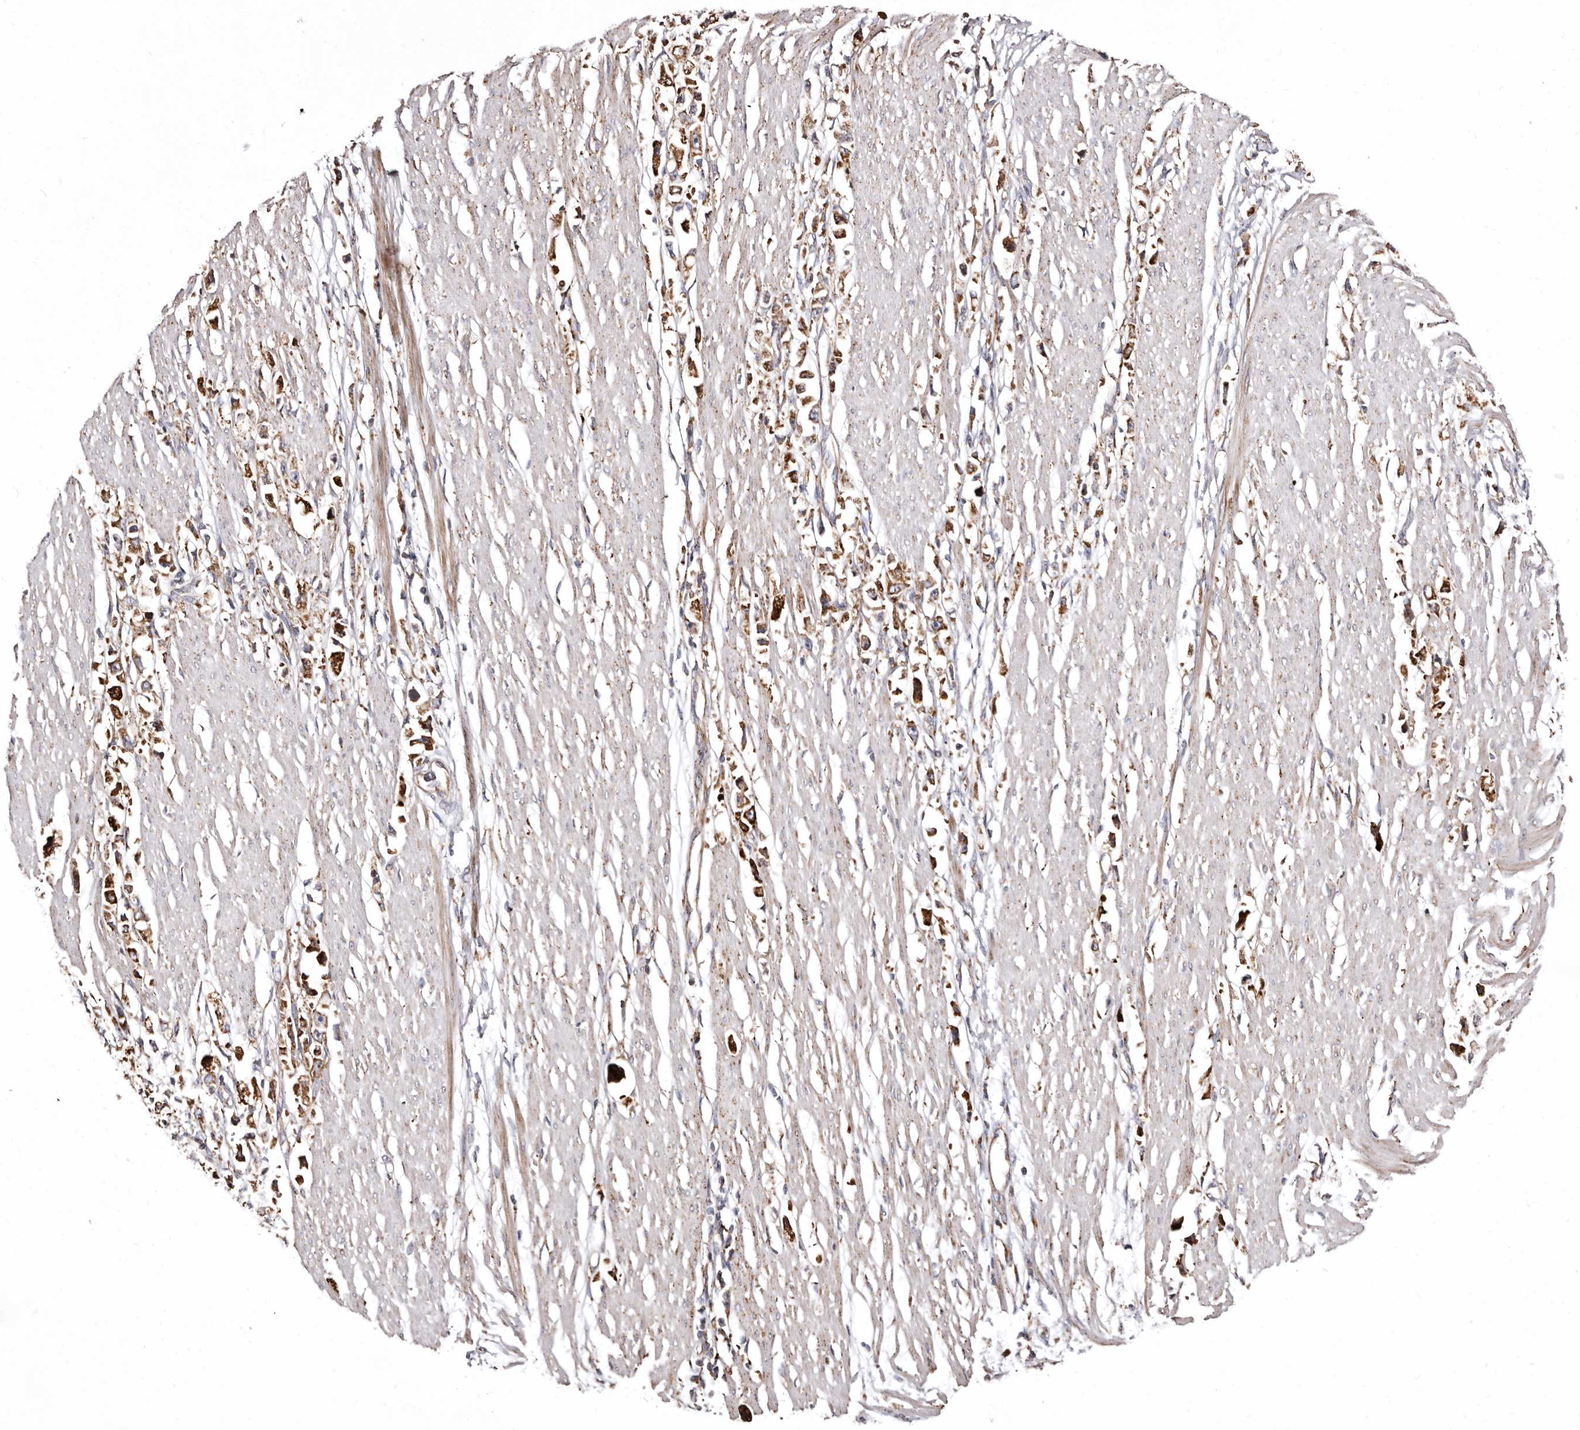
{"staining": {"intensity": "strong", "quantity": ">75%", "location": "cytoplasmic/membranous"}, "tissue": "stomach cancer", "cell_type": "Tumor cells", "image_type": "cancer", "snomed": [{"axis": "morphology", "description": "Adenocarcinoma, NOS"}, {"axis": "topography", "description": "Stomach"}], "caption": "An image of human stomach cancer (adenocarcinoma) stained for a protein displays strong cytoplasmic/membranous brown staining in tumor cells.", "gene": "LUZP1", "patient": {"sex": "female", "age": 59}}